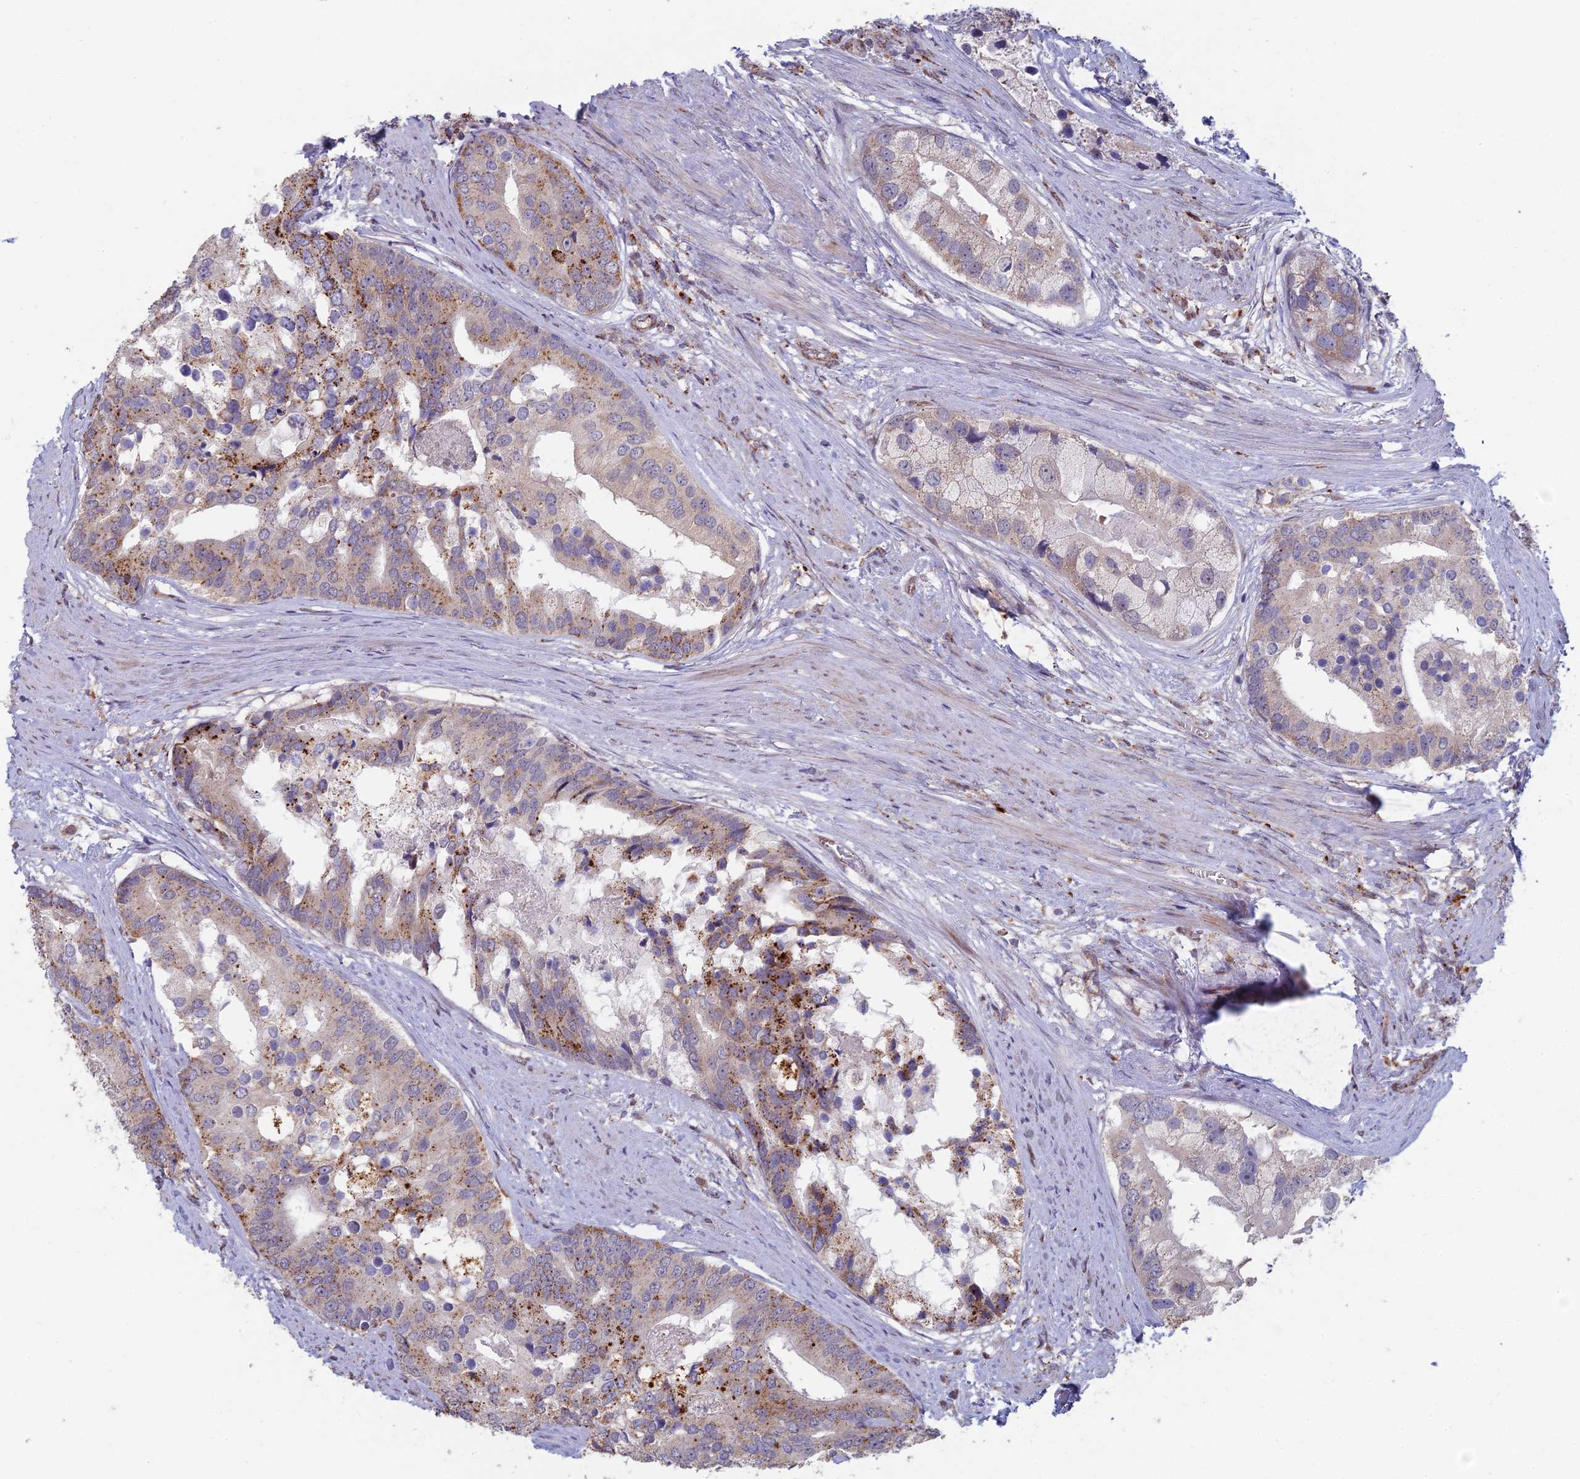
{"staining": {"intensity": "moderate", "quantity": "<25%", "location": "cytoplasmic/membranous"}, "tissue": "prostate cancer", "cell_type": "Tumor cells", "image_type": "cancer", "snomed": [{"axis": "morphology", "description": "Adenocarcinoma, High grade"}, {"axis": "topography", "description": "Prostate"}], "caption": "Prostate adenocarcinoma (high-grade) stained for a protein exhibits moderate cytoplasmic/membranous positivity in tumor cells. Nuclei are stained in blue.", "gene": "FOXS1", "patient": {"sex": "male", "age": 62}}